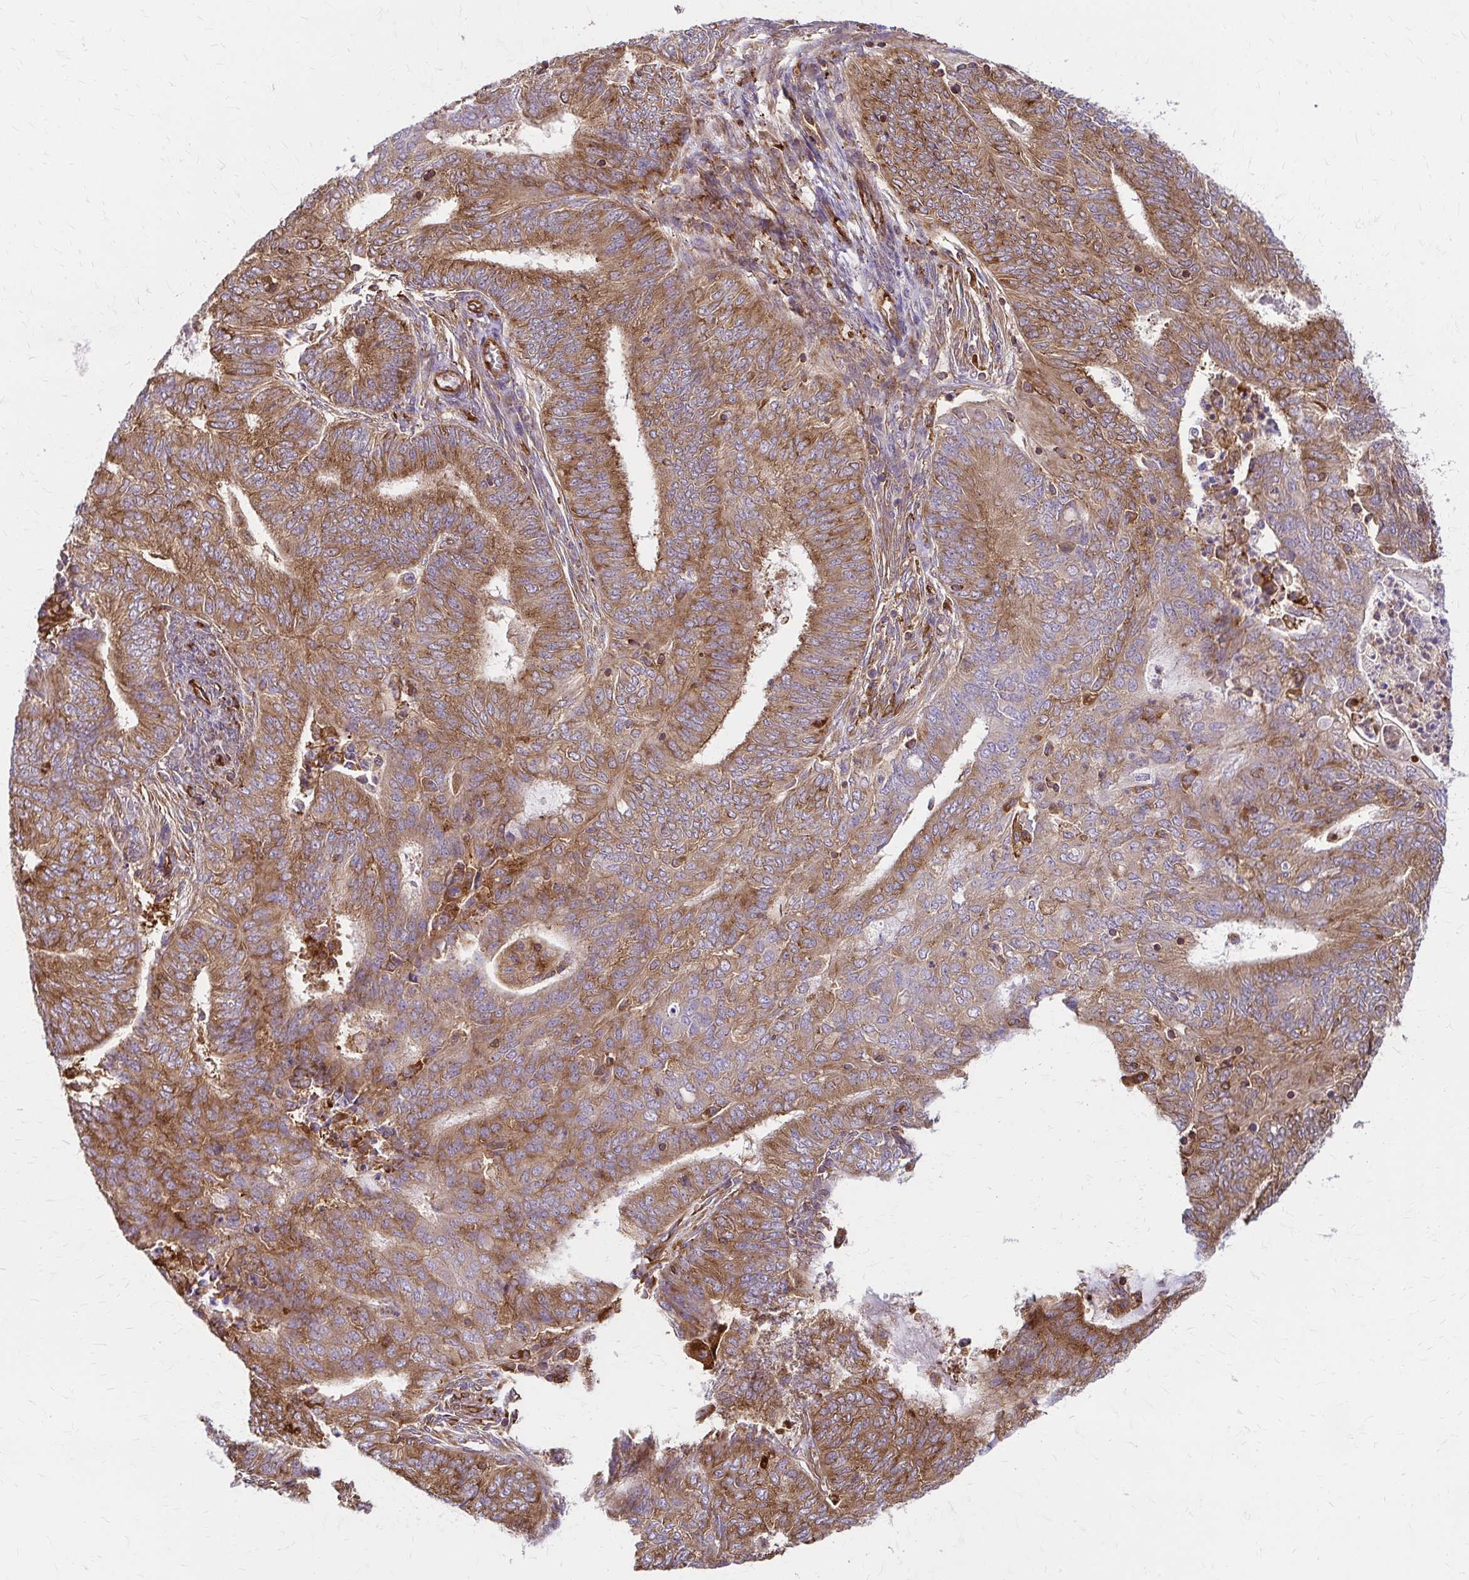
{"staining": {"intensity": "moderate", "quantity": "25%-75%", "location": "cytoplasmic/membranous"}, "tissue": "endometrial cancer", "cell_type": "Tumor cells", "image_type": "cancer", "snomed": [{"axis": "morphology", "description": "Adenocarcinoma, NOS"}, {"axis": "topography", "description": "Endometrium"}], "caption": "Endometrial cancer (adenocarcinoma) was stained to show a protein in brown. There is medium levels of moderate cytoplasmic/membranous staining in approximately 25%-75% of tumor cells.", "gene": "WASF2", "patient": {"sex": "female", "age": 62}}